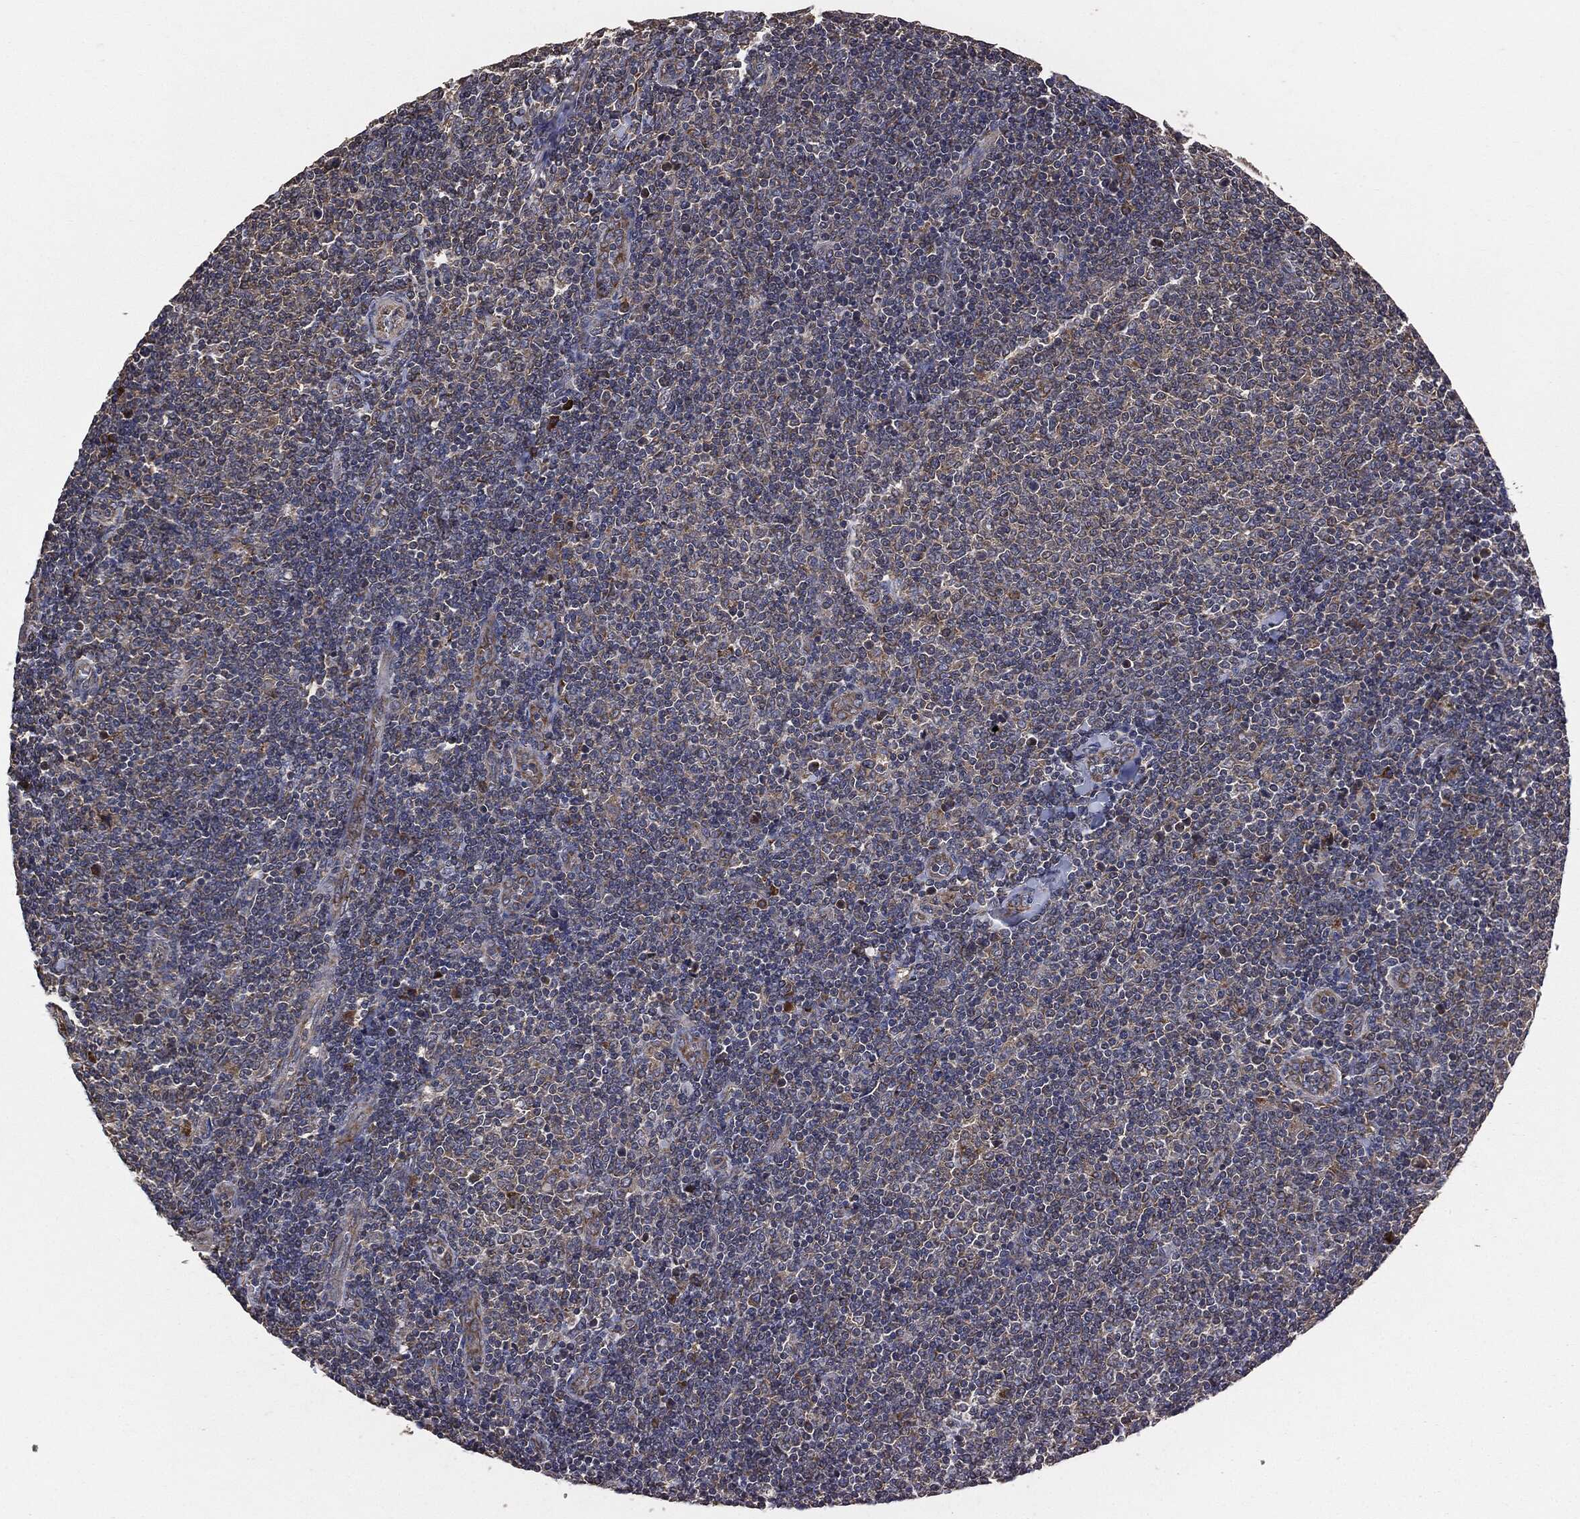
{"staining": {"intensity": "negative", "quantity": "none", "location": "none"}, "tissue": "lymphoma", "cell_type": "Tumor cells", "image_type": "cancer", "snomed": [{"axis": "morphology", "description": "Malignant lymphoma, non-Hodgkin's type, Low grade"}, {"axis": "topography", "description": "Lymph node"}], "caption": "Immunohistochemistry (IHC) of low-grade malignant lymphoma, non-Hodgkin's type exhibits no expression in tumor cells.", "gene": "STK3", "patient": {"sex": "male", "age": 52}}